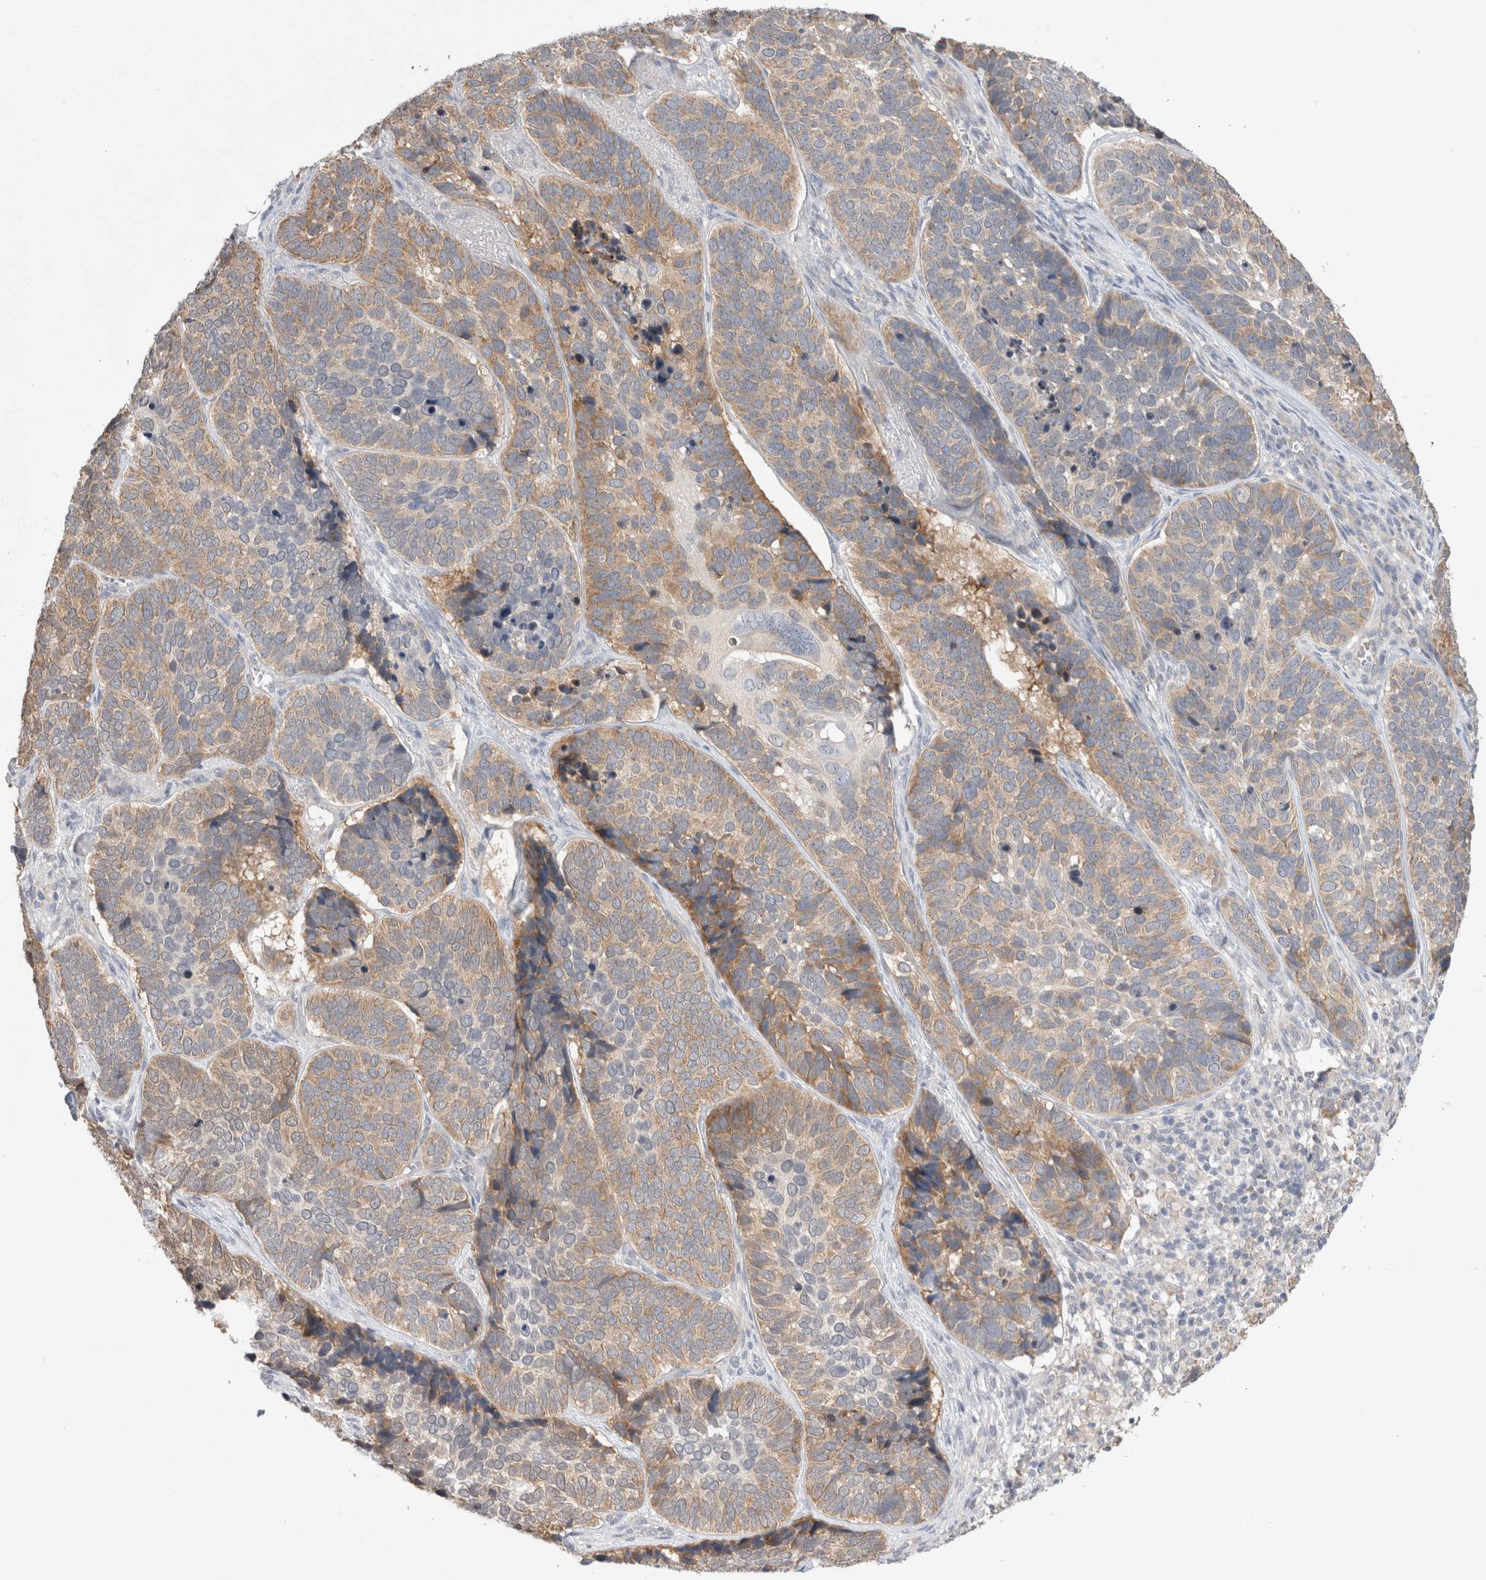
{"staining": {"intensity": "weak", "quantity": ">75%", "location": "cytoplasmic/membranous"}, "tissue": "skin cancer", "cell_type": "Tumor cells", "image_type": "cancer", "snomed": [{"axis": "morphology", "description": "Basal cell carcinoma"}, {"axis": "topography", "description": "Skin"}], "caption": "Immunohistochemistry (DAB (3,3'-diaminobenzidine)) staining of human skin cancer (basal cell carcinoma) shows weak cytoplasmic/membranous protein expression in approximately >75% of tumor cells.", "gene": "NEDD4L", "patient": {"sex": "male", "age": 62}}